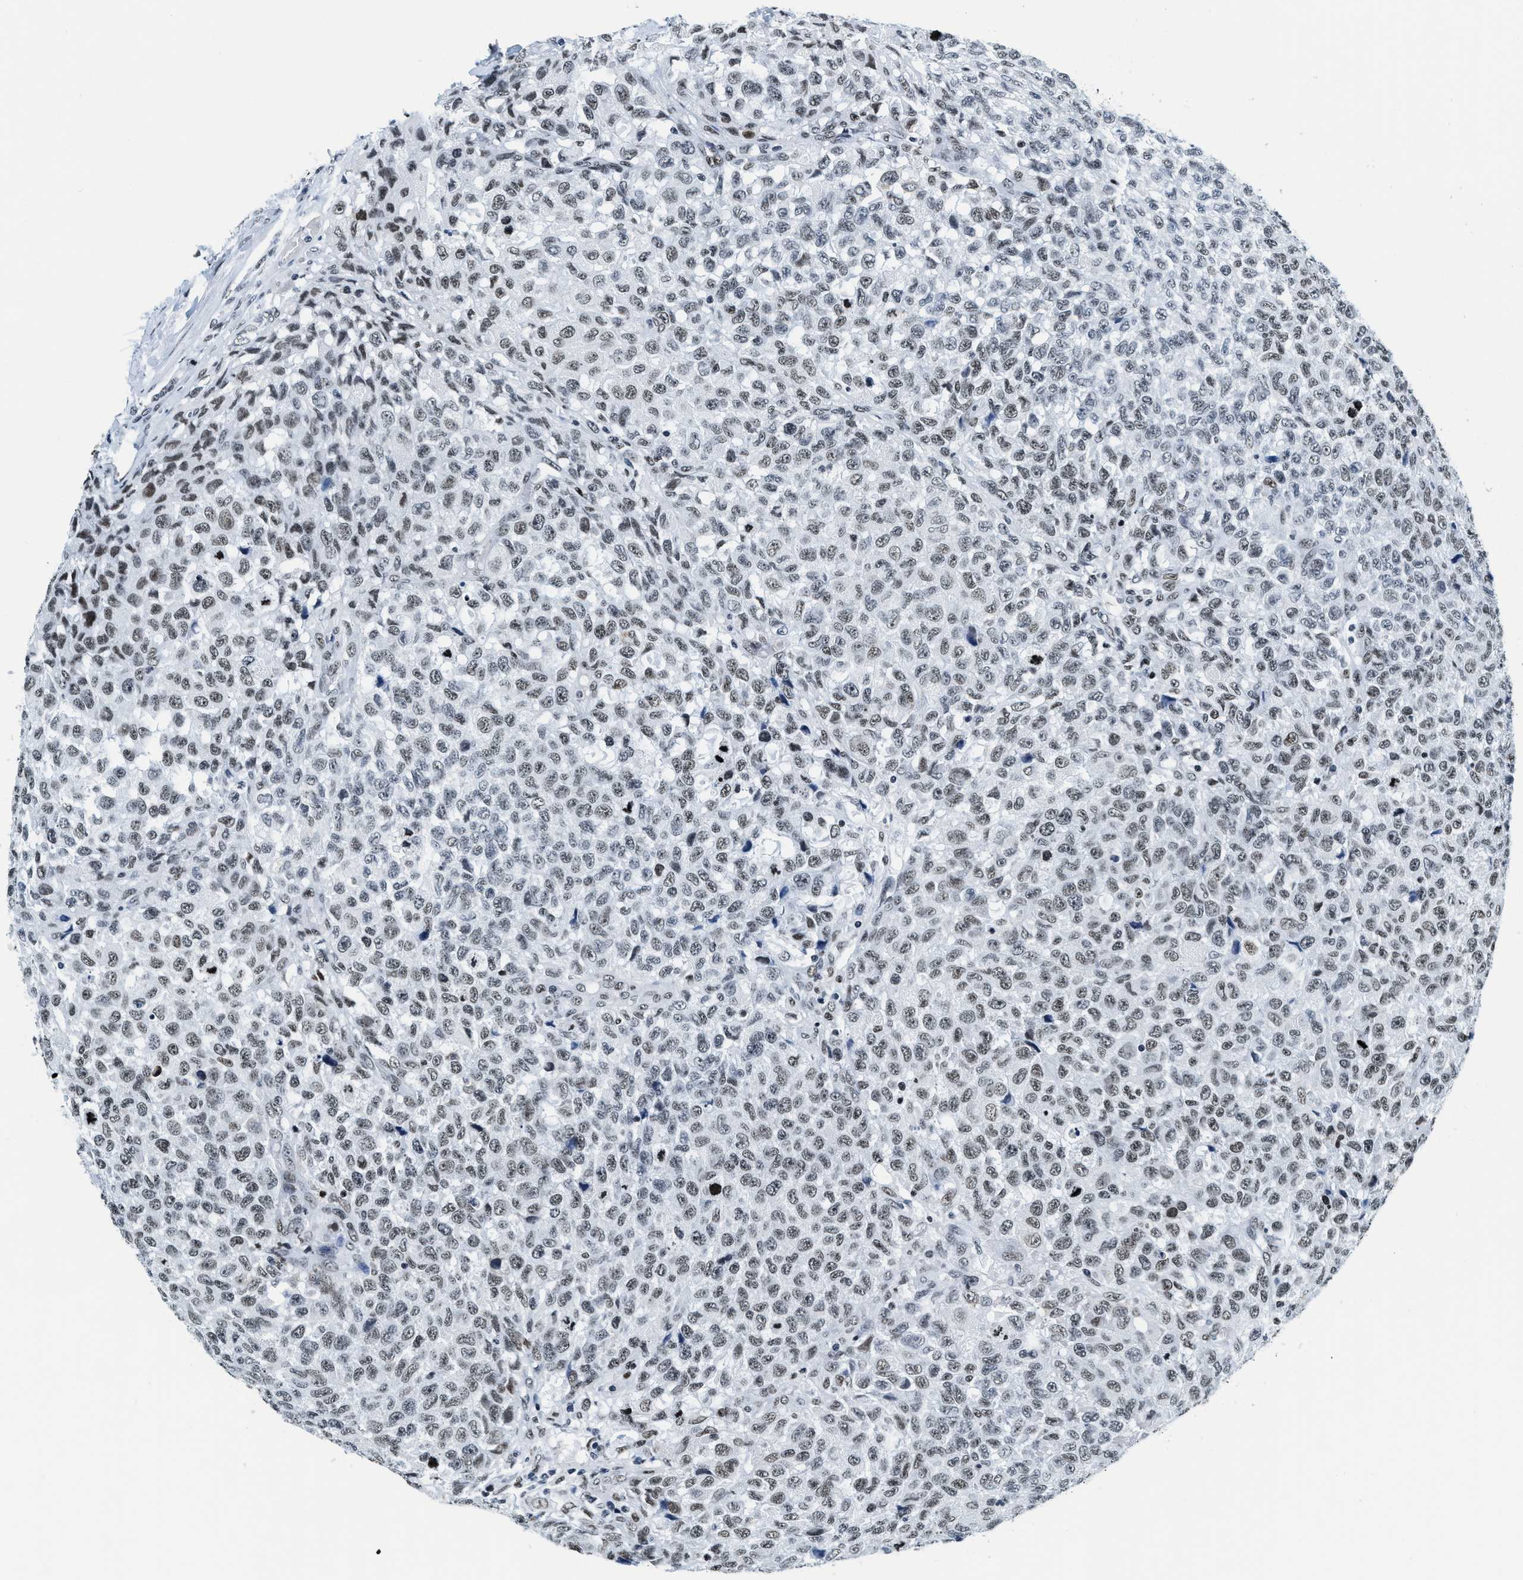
{"staining": {"intensity": "weak", "quantity": ">75%", "location": "nuclear"}, "tissue": "testis cancer", "cell_type": "Tumor cells", "image_type": "cancer", "snomed": [{"axis": "morphology", "description": "Seminoma, NOS"}, {"axis": "topography", "description": "Testis"}], "caption": "Immunohistochemistry staining of seminoma (testis), which displays low levels of weak nuclear staining in approximately >75% of tumor cells indicating weak nuclear protein positivity. The staining was performed using DAB (3,3'-diaminobenzidine) (brown) for protein detection and nuclei were counterstained in hematoxylin (blue).", "gene": "TOP1", "patient": {"sex": "male", "age": 59}}